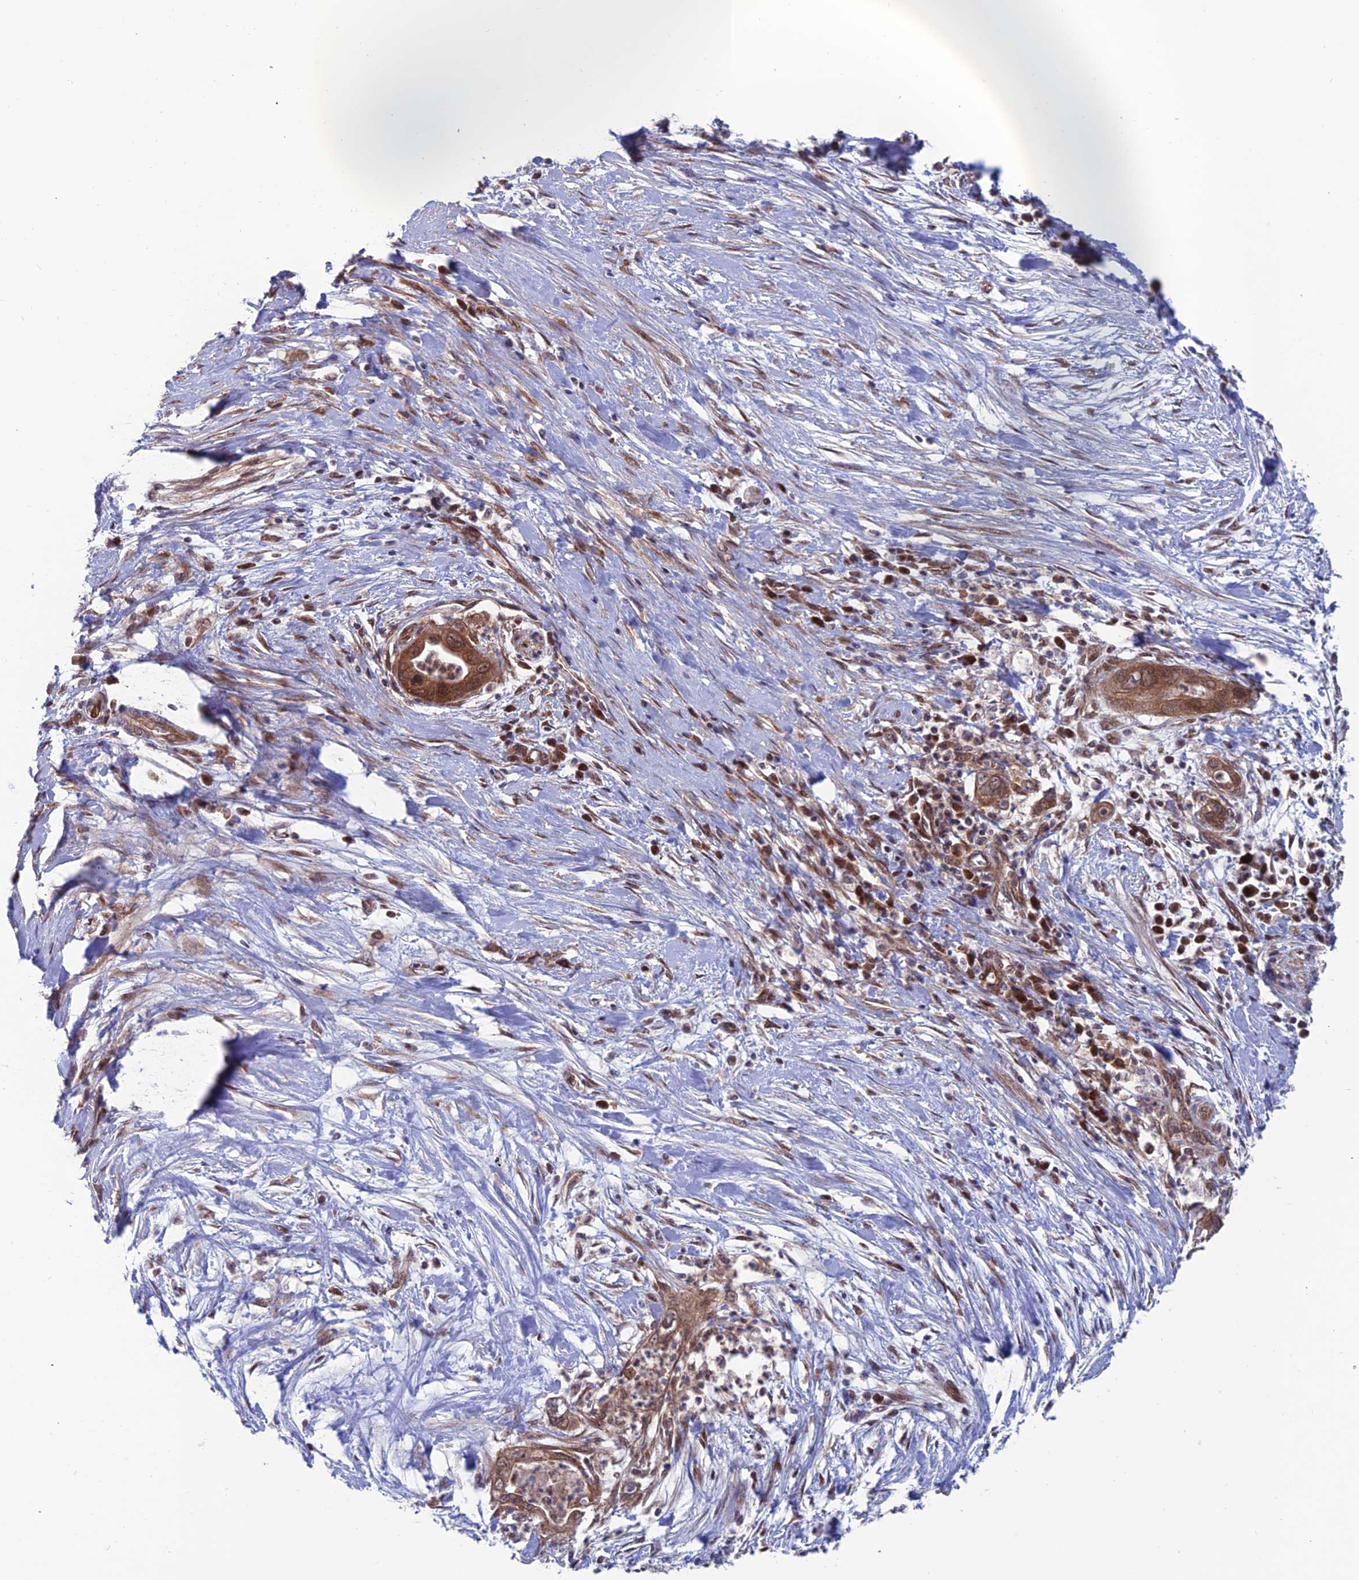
{"staining": {"intensity": "moderate", "quantity": ">75%", "location": "cytoplasmic/membranous,nuclear"}, "tissue": "pancreatic cancer", "cell_type": "Tumor cells", "image_type": "cancer", "snomed": [{"axis": "morphology", "description": "Adenocarcinoma, NOS"}, {"axis": "topography", "description": "Pancreas"}], "caption": "Brown immunohistochemical staining in pancreatic cancer (adenocarcinoma) displays moderate cytoplasmic/membranous and nuclear positivity in about >75% of tumor cells.", "gene": "IGBP1", "patient": {"sex": "male", "age": 75}}